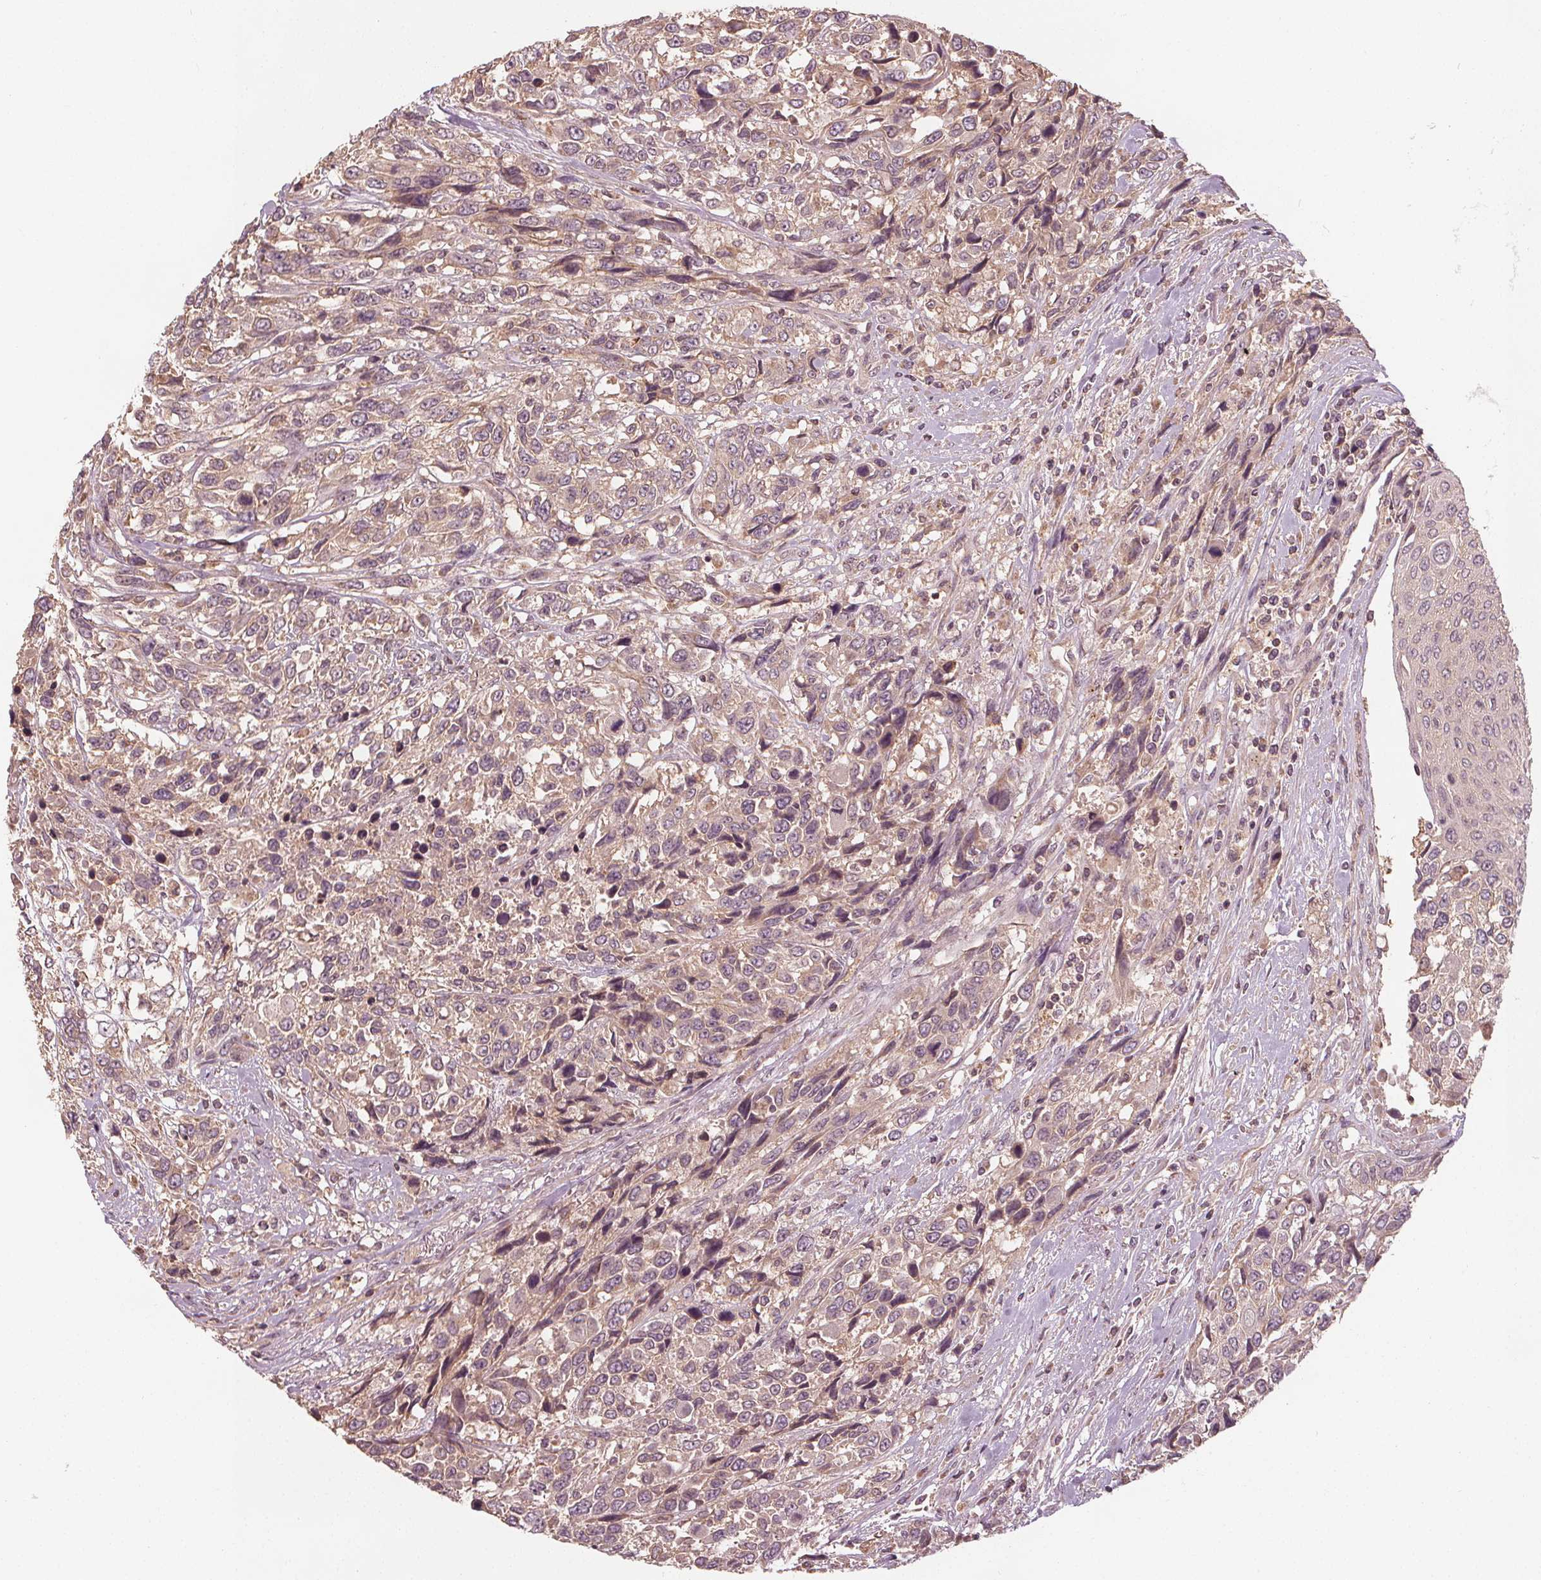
{"staining": {"intensity": "moderate", "quantity": ">75%", "location": "cytoplasmic/membranous"}, "tissue": "urothelial cancer", "cell_type": "Tumor cells", "image_type": "cancer", "snomed": [{"axis": "morphology", "description": "Urothelial carcinoma, High grade"}, {"axis": "topography", "description": "Urinary bladder"}], "caption": "A micrograph showing moderate cytoplasmic/membranous staining in approximately >75% of tumor cells in high-grade urothelial carcinoma, as visualized by brown immunohistochemical staining.", "gene": "GNB2", "patient": {"sex": "female", "age": 70}}